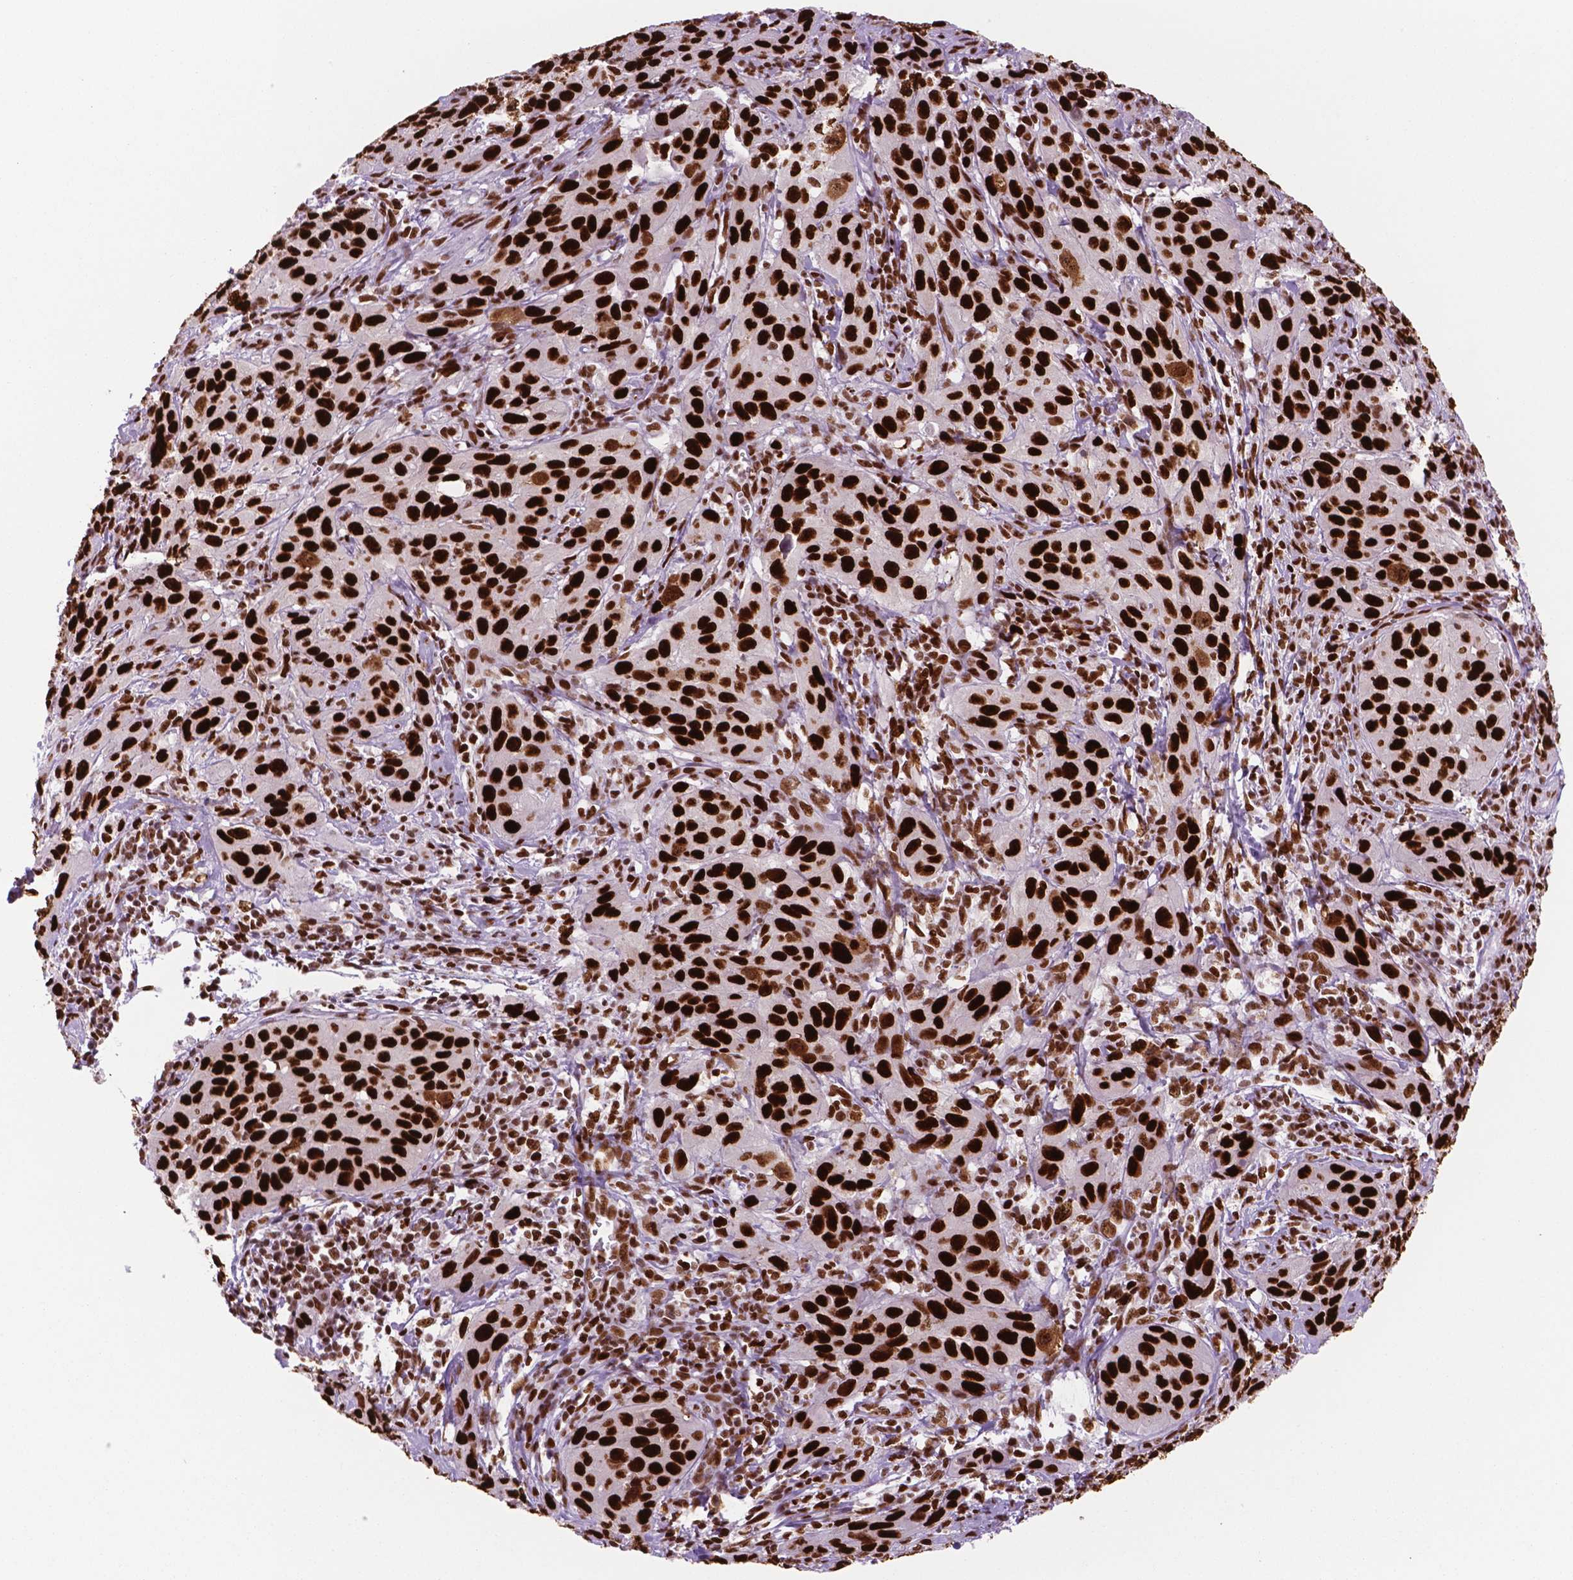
{"staining": {"intensity": "strong", "quantity": ">75%", "location": "nuclear"}, "tissue": "cervical cancer", "cell_type": "Tumor cells", "image_type": "cancer", "snomed": [{"axis": "morphology", "description": "Normal tissue, NOS"}, {"axis": "morphology", "description": "Squamous cell carcinoma, NOS"}, {"axis": "topography", "description": "Cervix"}], "caption": "Immunohistochemical staining of cervical squamous cell carcinoma exhibits strong nuclear protein staining in about >75% of tumor cells.", "gene": "MSH6", "patient": {"sex": "female", "age": 51}}